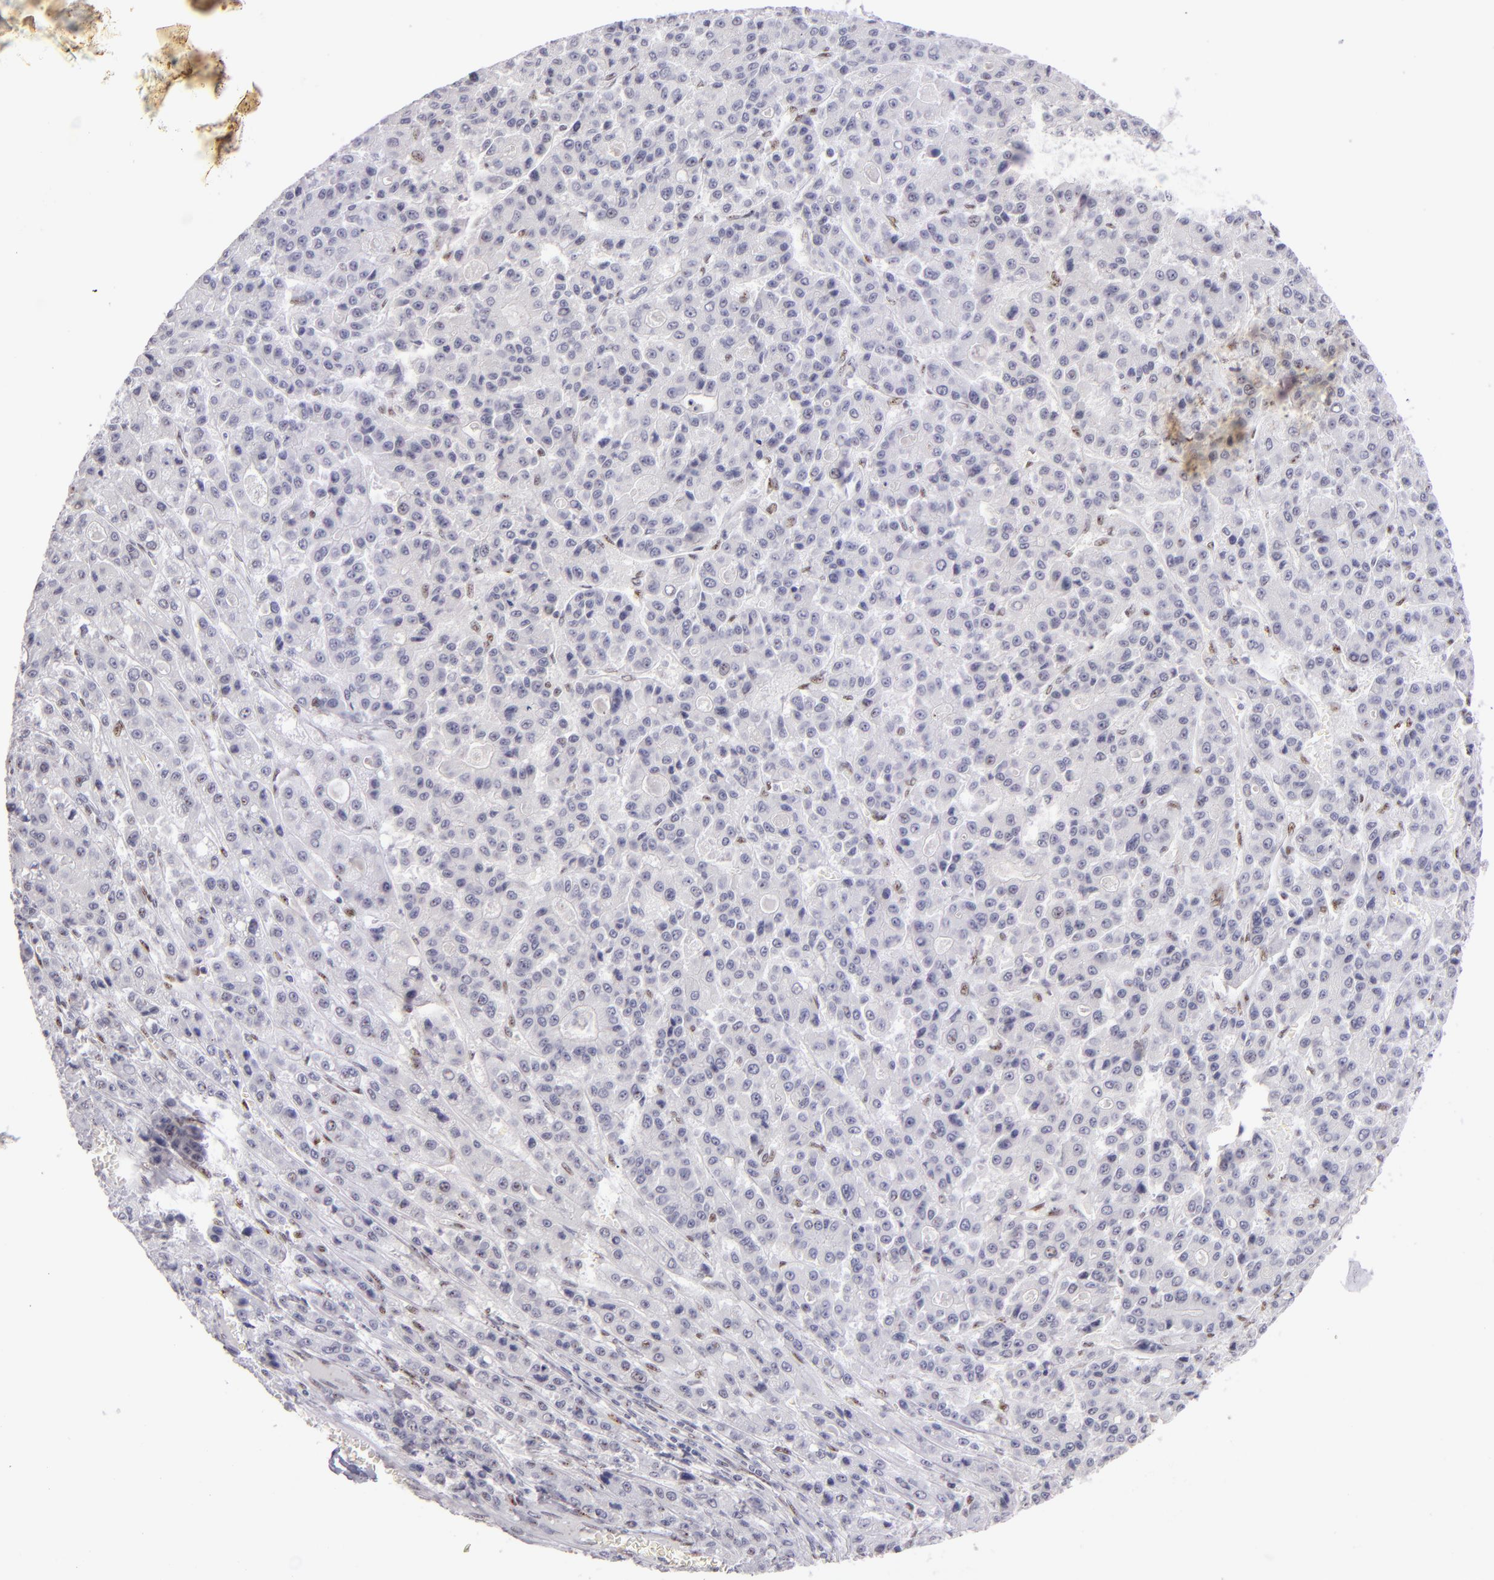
{"staining": {"intensity": "weak", "quantity": "<25%", "location": "nuclear"}, "tissue": "liver cancer", "cell_type": "Tumor cells", "image_type": "cancer", "snomed": [{"axis": "morphology", "description": "Carcinoma, Hepatocellular, NOS"}, {"axis": "topography", "description": "Liver"}], "caption": "A photomicrograph of human hepatocellular carcinoma (liver) is negative for staining in tumor cells. The staining is performed using DAB (3,3'-diaminobenzidine) brown chromogen with nuclei counter-stained in using hematoxylin.", "gene": "TOP3A", "patient": {"sex": "male", "age": 70}}